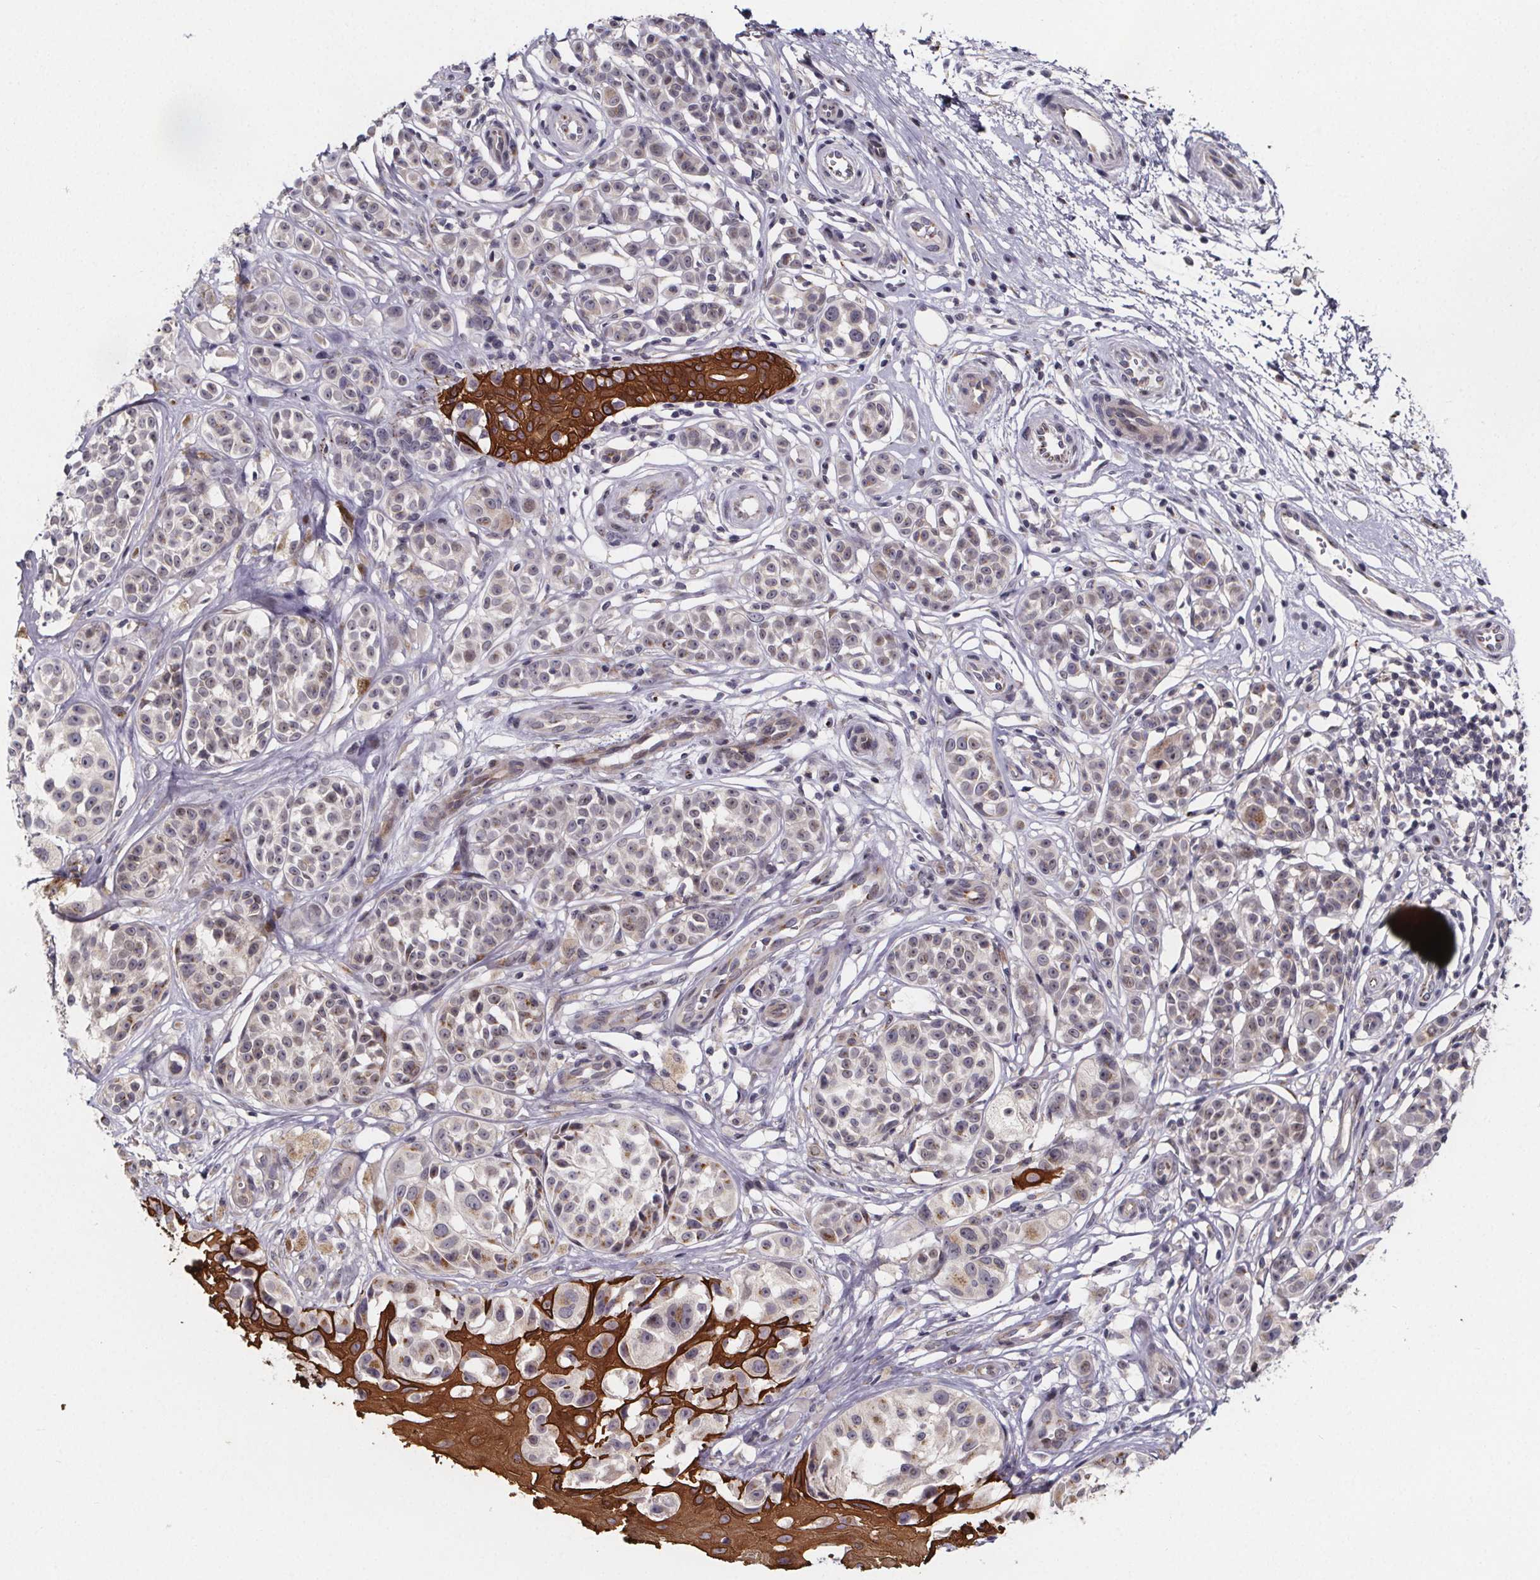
{"staining": {"intensity": "negative", "quantity": "none", "location": "none"}, "tissue": "melanoma", "cell_type": "Tumor cells", "image_type": "cancer", "snomed": [{"axis": "morphology", "description": "Malignant melanoma, NOS"}, {"axis": "topography", "description": "Skin"}], "caption": "High power microscopy micrograph of an immunohistochemistry micrograph of malignant melanoma, revealing no significant staining in tumor cells.", "gene": "NDST1", "patient": {"sex": "female", "age": 90}}